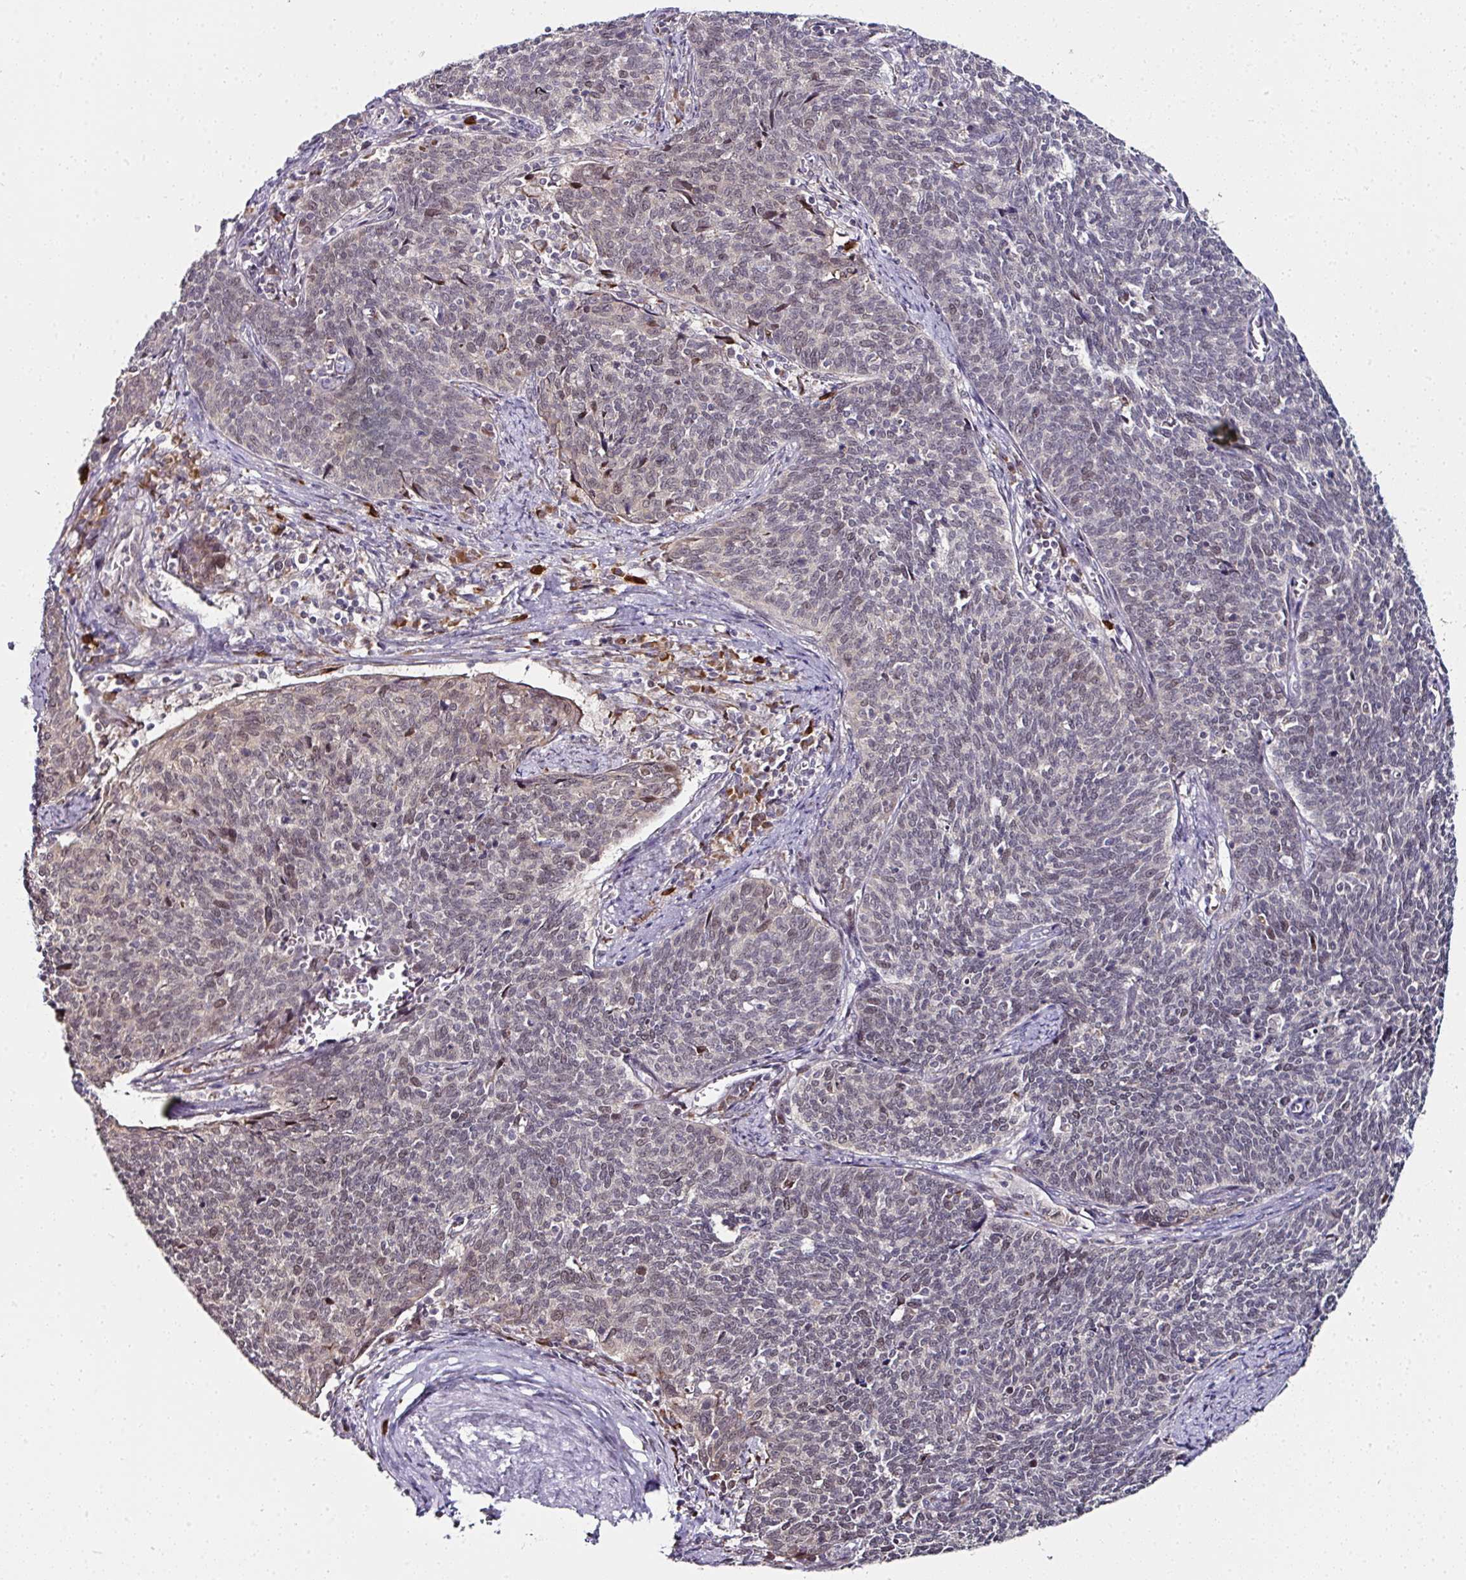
{"staining": {"intensity": "negative", "quantity": "none", "location": "none"}, "tissue": "cervical cancer", "cell_type": "Tumor cells", "image_type": "cancer", "snomed": [{"axis": "morphology", "description": "Squamous cell carcinoma, NOS"}, {"axis": "topography", "description": "Cervix"}], "caption": "Immunohistochemistry (IHC) micrograph of neoplastic tissue: human squamous cell carcinoma (cervical) stained with DAB demonstrates no significant protein positivity in tumor cells.", "gene": "APOLD1", "patient": {"sex": "female", "age": 39}}